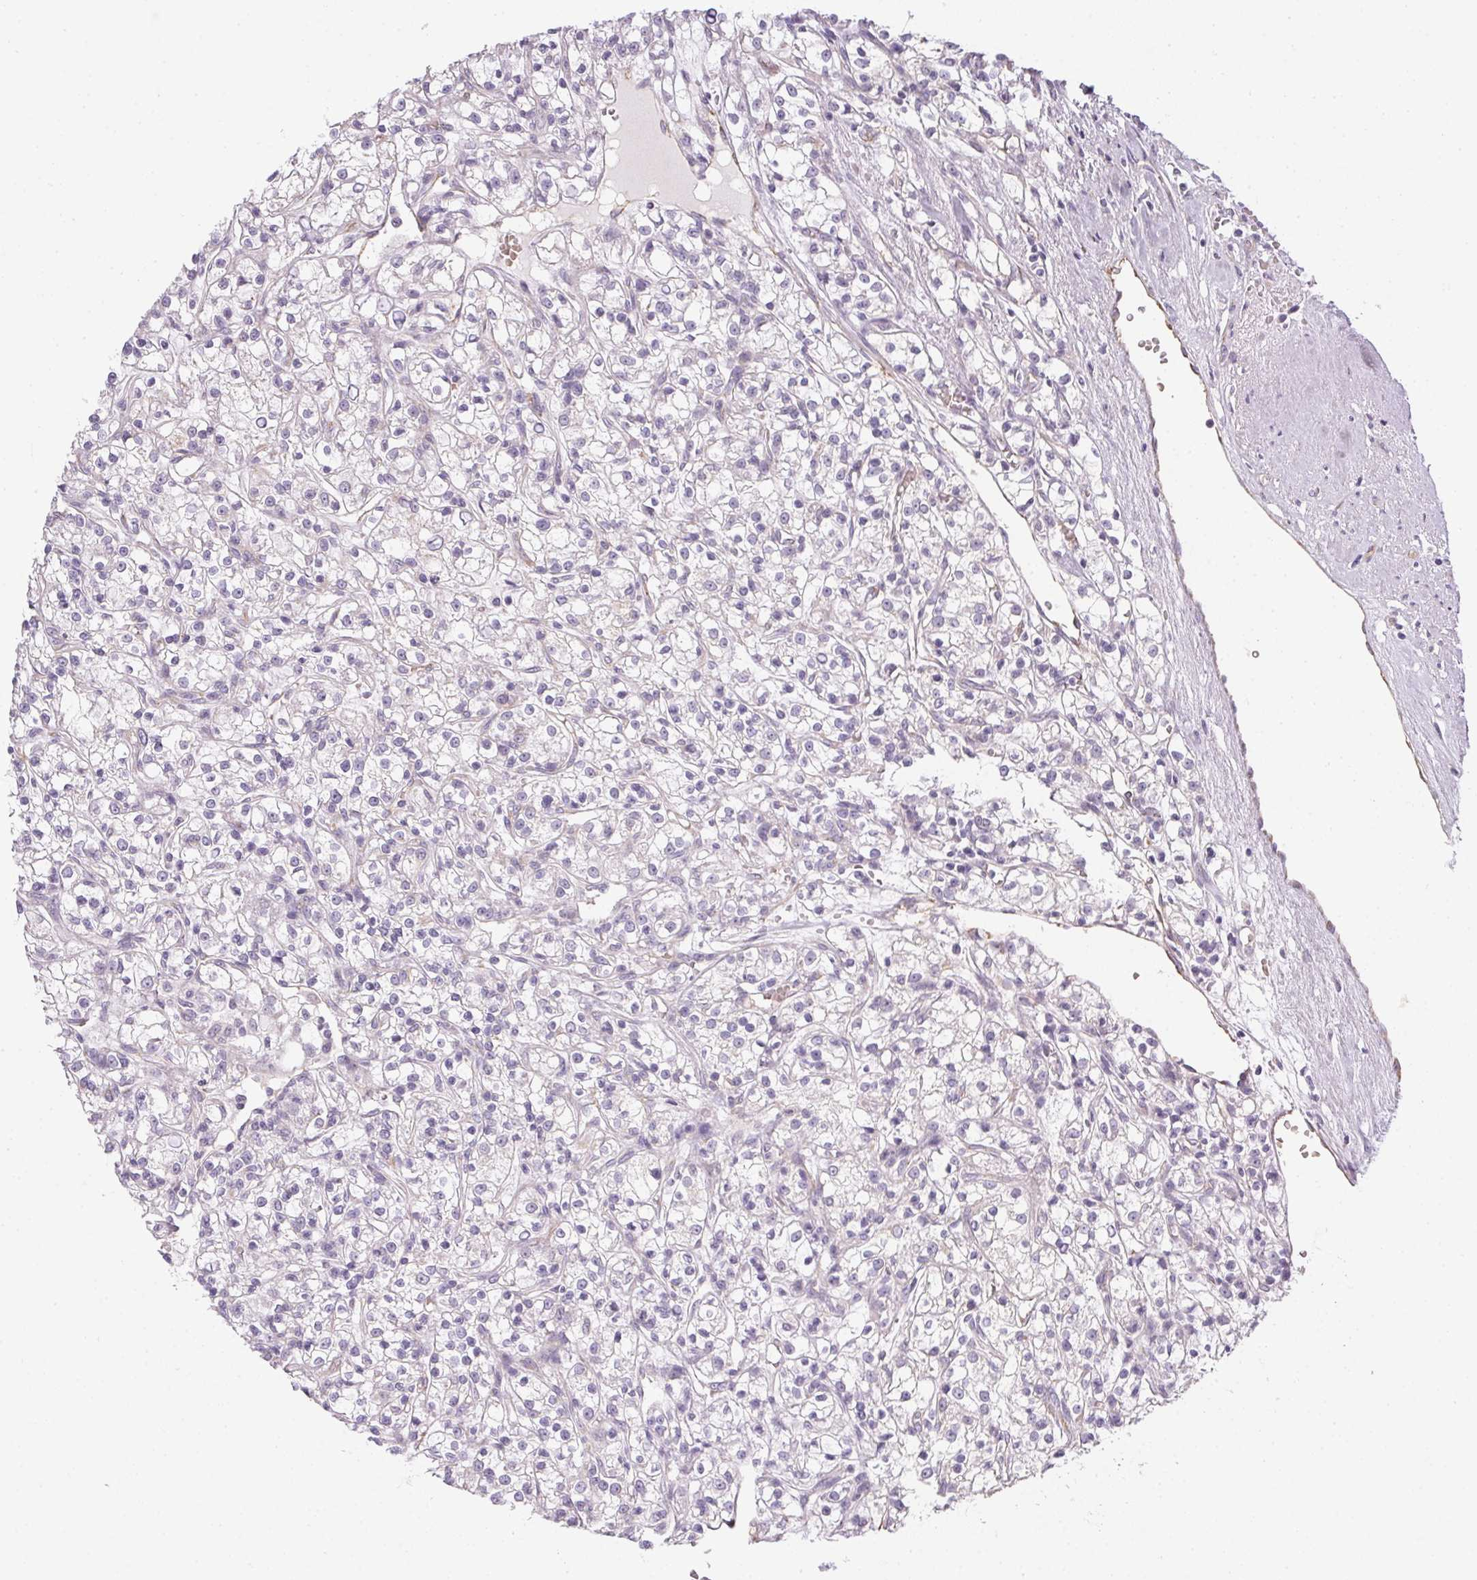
{"staining": {"intensity": "negative", "quantity": "none", "location": "none"}, "tissue": "renal cancer", "cell_type": "Tumor cells", "image_type": "cancer", "snomed": [{"axis": "morphology", "description": "Adenocarcinoma, NOS"}, {"axis": "topography", "description": "Kidney"}], "caption": "Tumor cells are negative for protein expression in human adenocarcinoma (renal).", "gene": "SMYD1", "patient": {"sex": "female", "age": 59}}